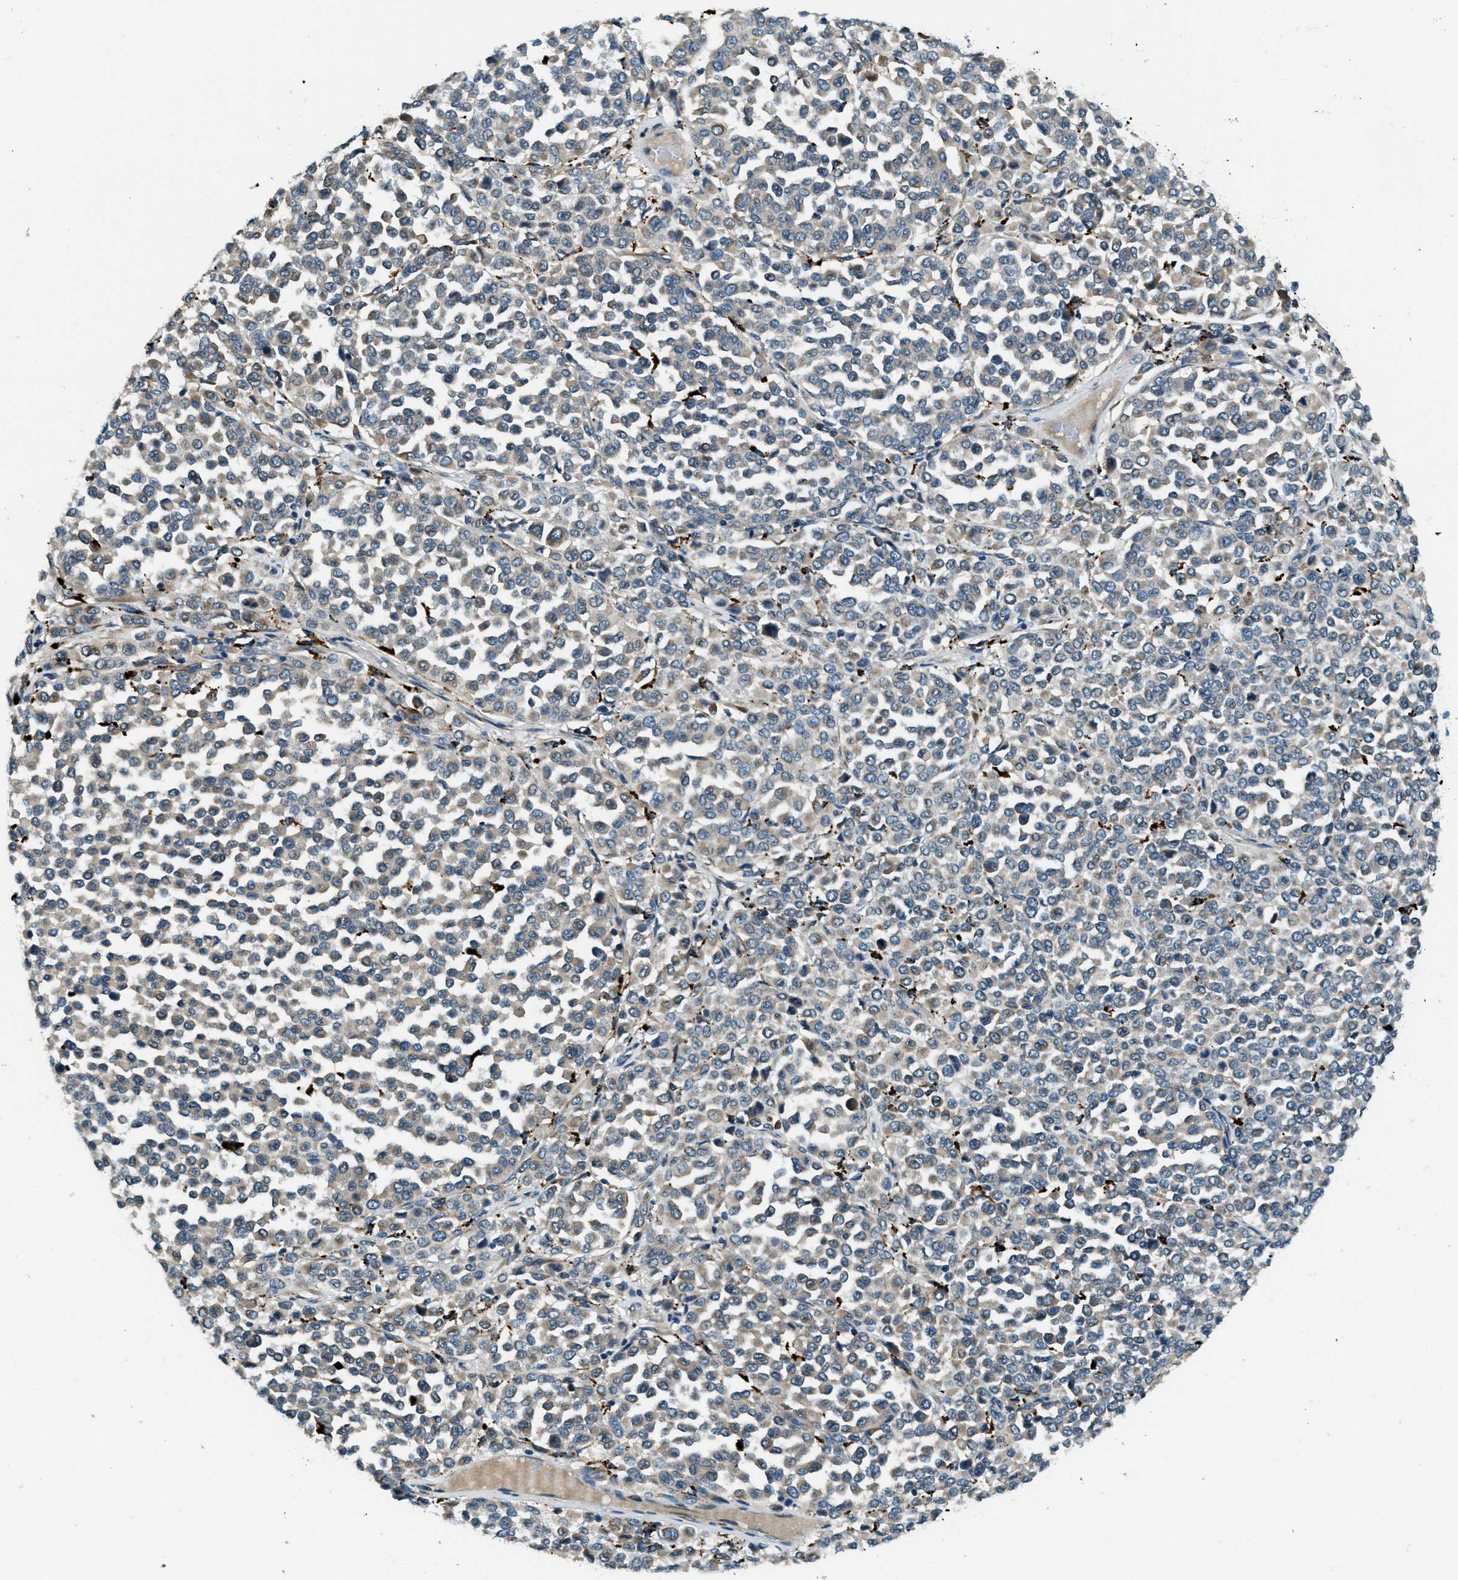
{"staining": {"intensity": "weak", "quantity": "<25%", "location": "cytoplasmic/membranous"}, "tissue": "melanoma", "cell_type": "Tumor cells", "image_type": "cancer", "snomed": [{"axis": "morphology", "description": "Malignant melanoma, Metastatic site"}, {"axis": "topography", "description": "Pancreas"}], "caption": "High power microscopy histopathology image of an immunohistochemistry image of melanoma, revealing no significant positivity in tumor cells.", "gene": "GINM1", "patient": {"sex": "female", "age": 30}}